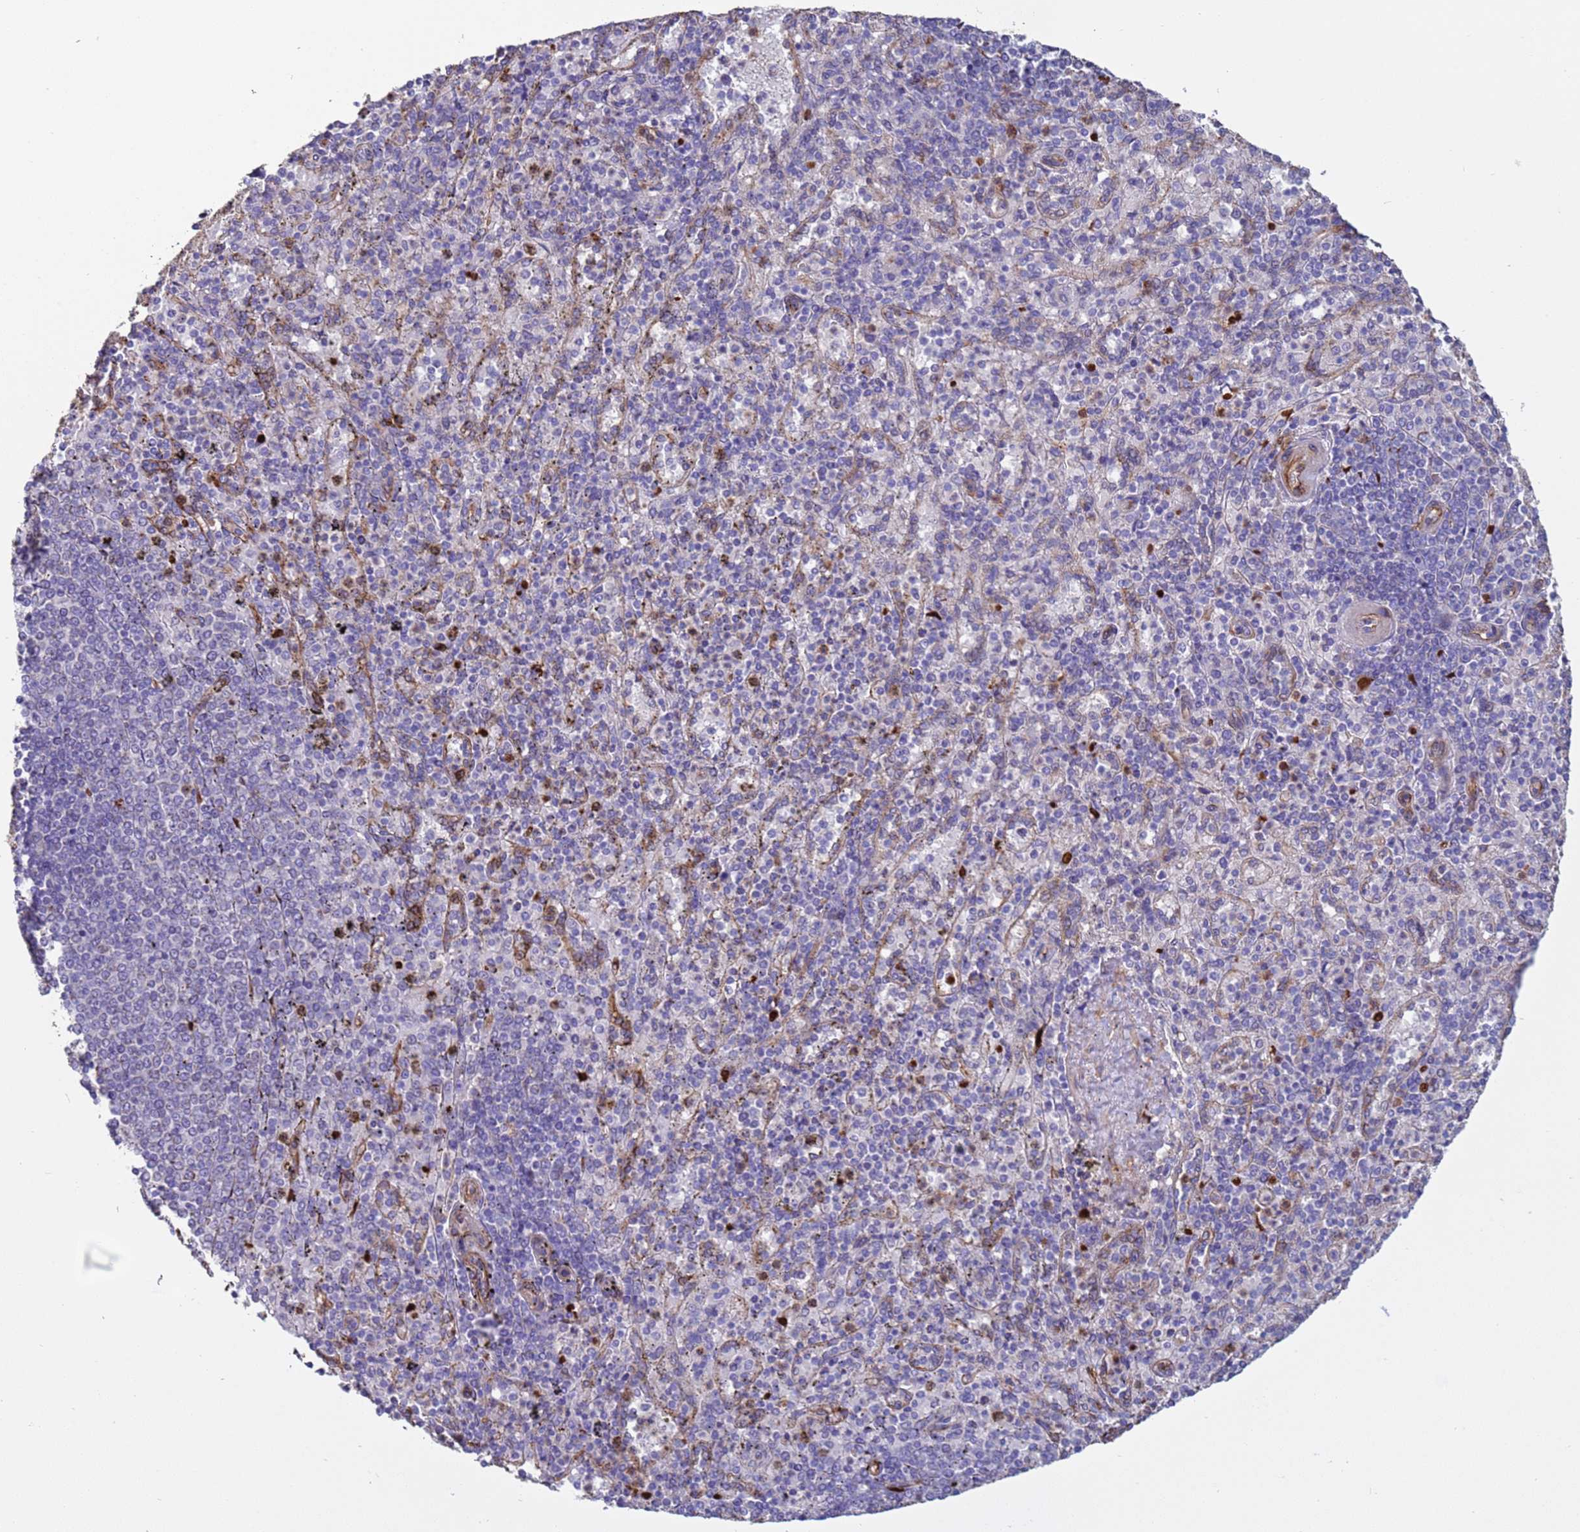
{"staining": {"intensity": "negative", "quantity": "none", "location": "none"}, "tissue": "spleen", "cell_type": "Cells in red pulp", "image_type": "normal", "snomed": [{"axis": "morphology", "description": "Normal tissue, NOS"}, {"axis": "topography", "description": "Spleen"}], "caption": "Human spleen stained for a protein using immunohistochemistry (IHC) exhibits no expression in cells in red pulp.", "gene": "GASK1A", "patient": {"sex": "male", "age": 82}}